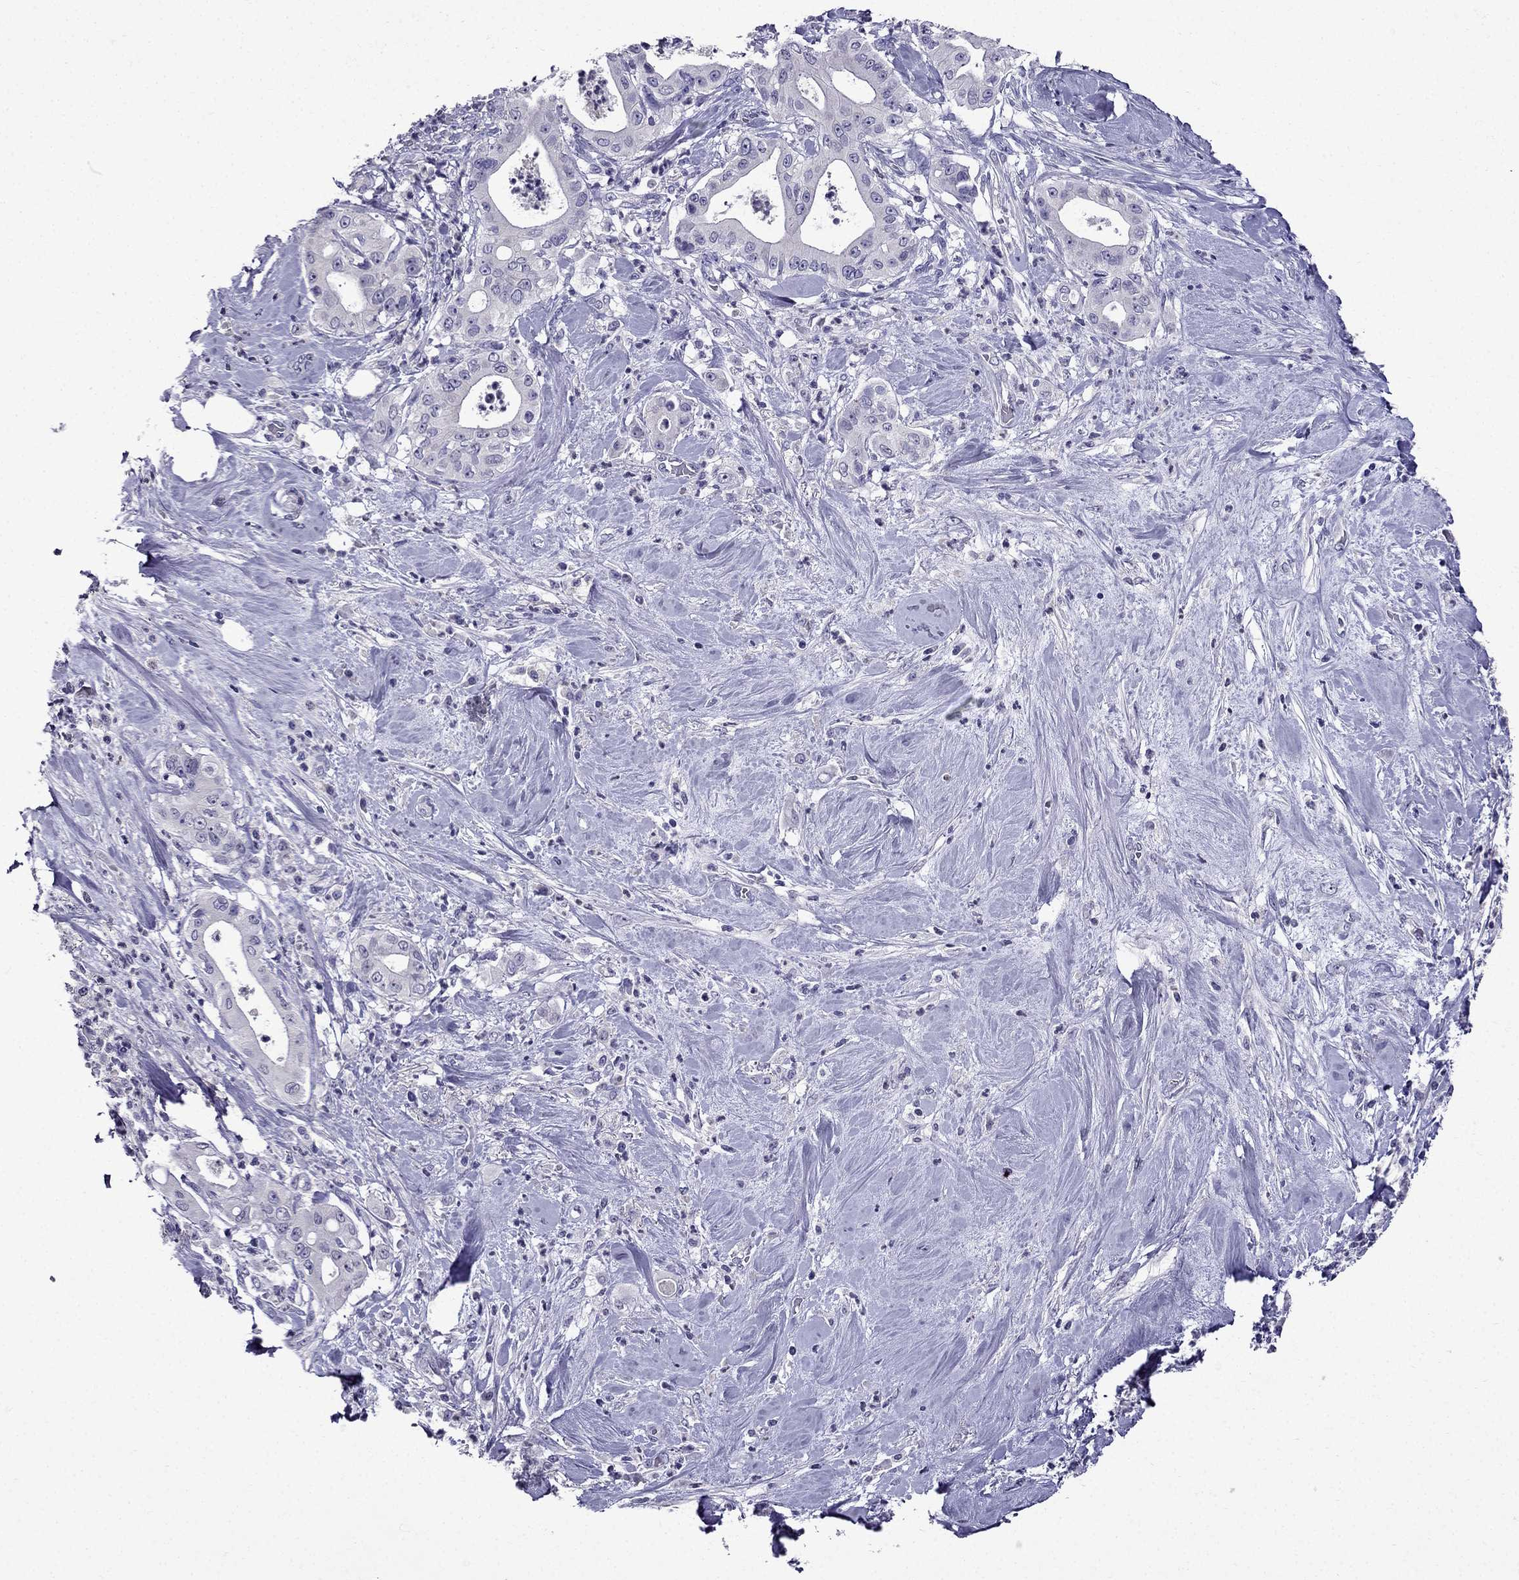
{"staining": {"intensity": "negative", "quantity": "none", "location": "none"}, "tissue": "pancreatic cancer", "cell_type": "Tumor cells", "image_type": "cancer", "snomed": [{"axis": "morphology", "description": "Adenocarcinoma, NOS"}, {"axis": "topography", "description": "Pancreas"}], "caption": "This is an immunohistochemistry (IHC) micrograph of human pancreatic adenocarcinoma. There is no staining in tumor cells.", "gene": "DNAH17", "patient": {"sex": "male", "age": 71}}